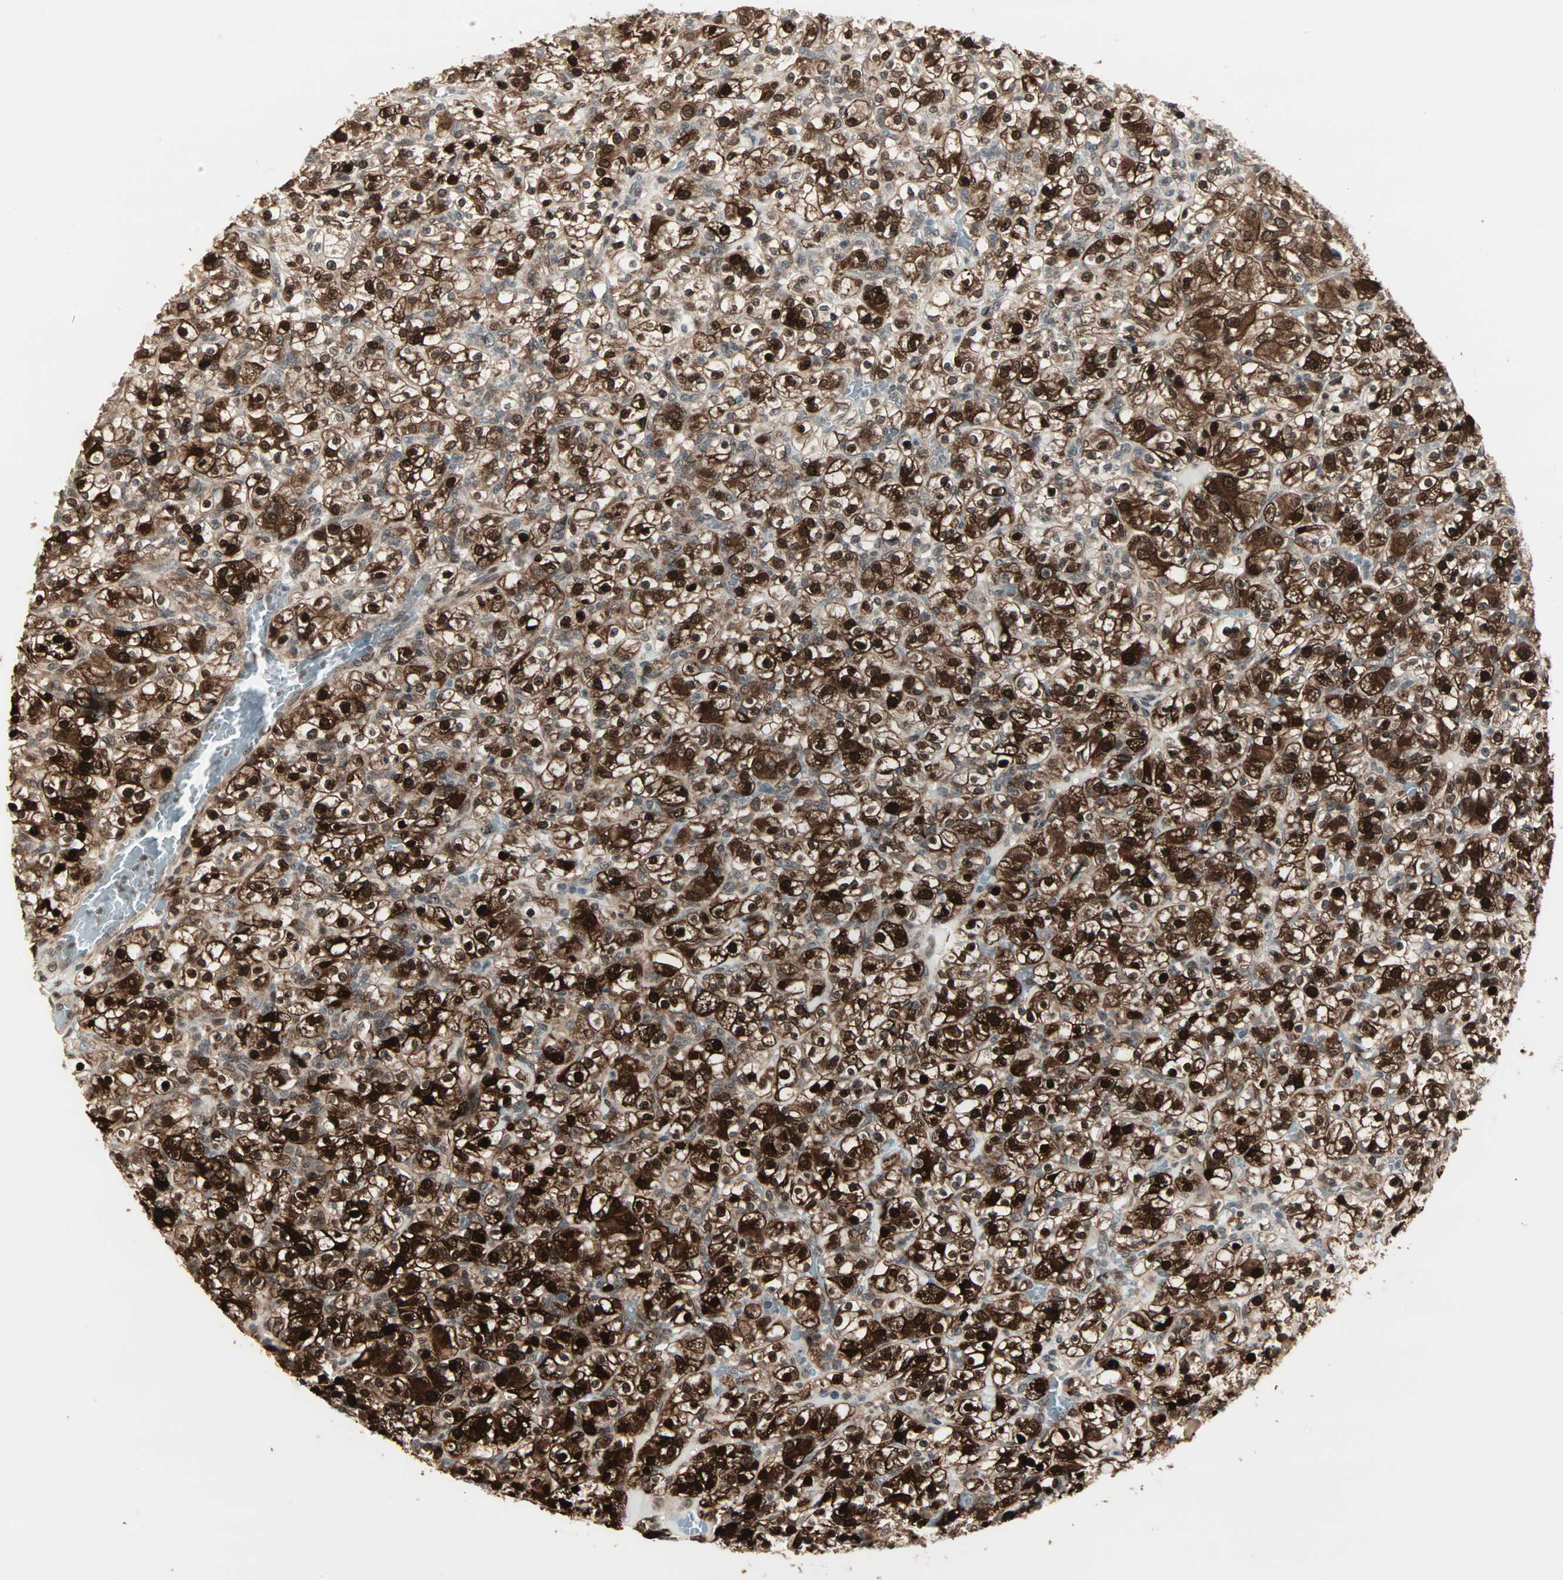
{"staining": {"intensity": "strong", "quantity": ">75%", "location": "cytoplasmic/membranous,nuclear"}, "tissue": "renal cancer", "cell_type": "Tumor cells", "image_type": "cancer", "snomed": [{"axis": "morphology", "description": "Normal tissue, NOS"}, {"axis": "morphology", "description": "Adenocarcinoma, NOS"}, {"axis": "topography", "description": "Kidney"}], "caption": "An image of renal cancer stained for a protein shows strong cytoplasmic/membranous and nuclear brown staining in tumor cells.", "gene": "CBLC", "patient": {"sex": "female", "age": 72}}